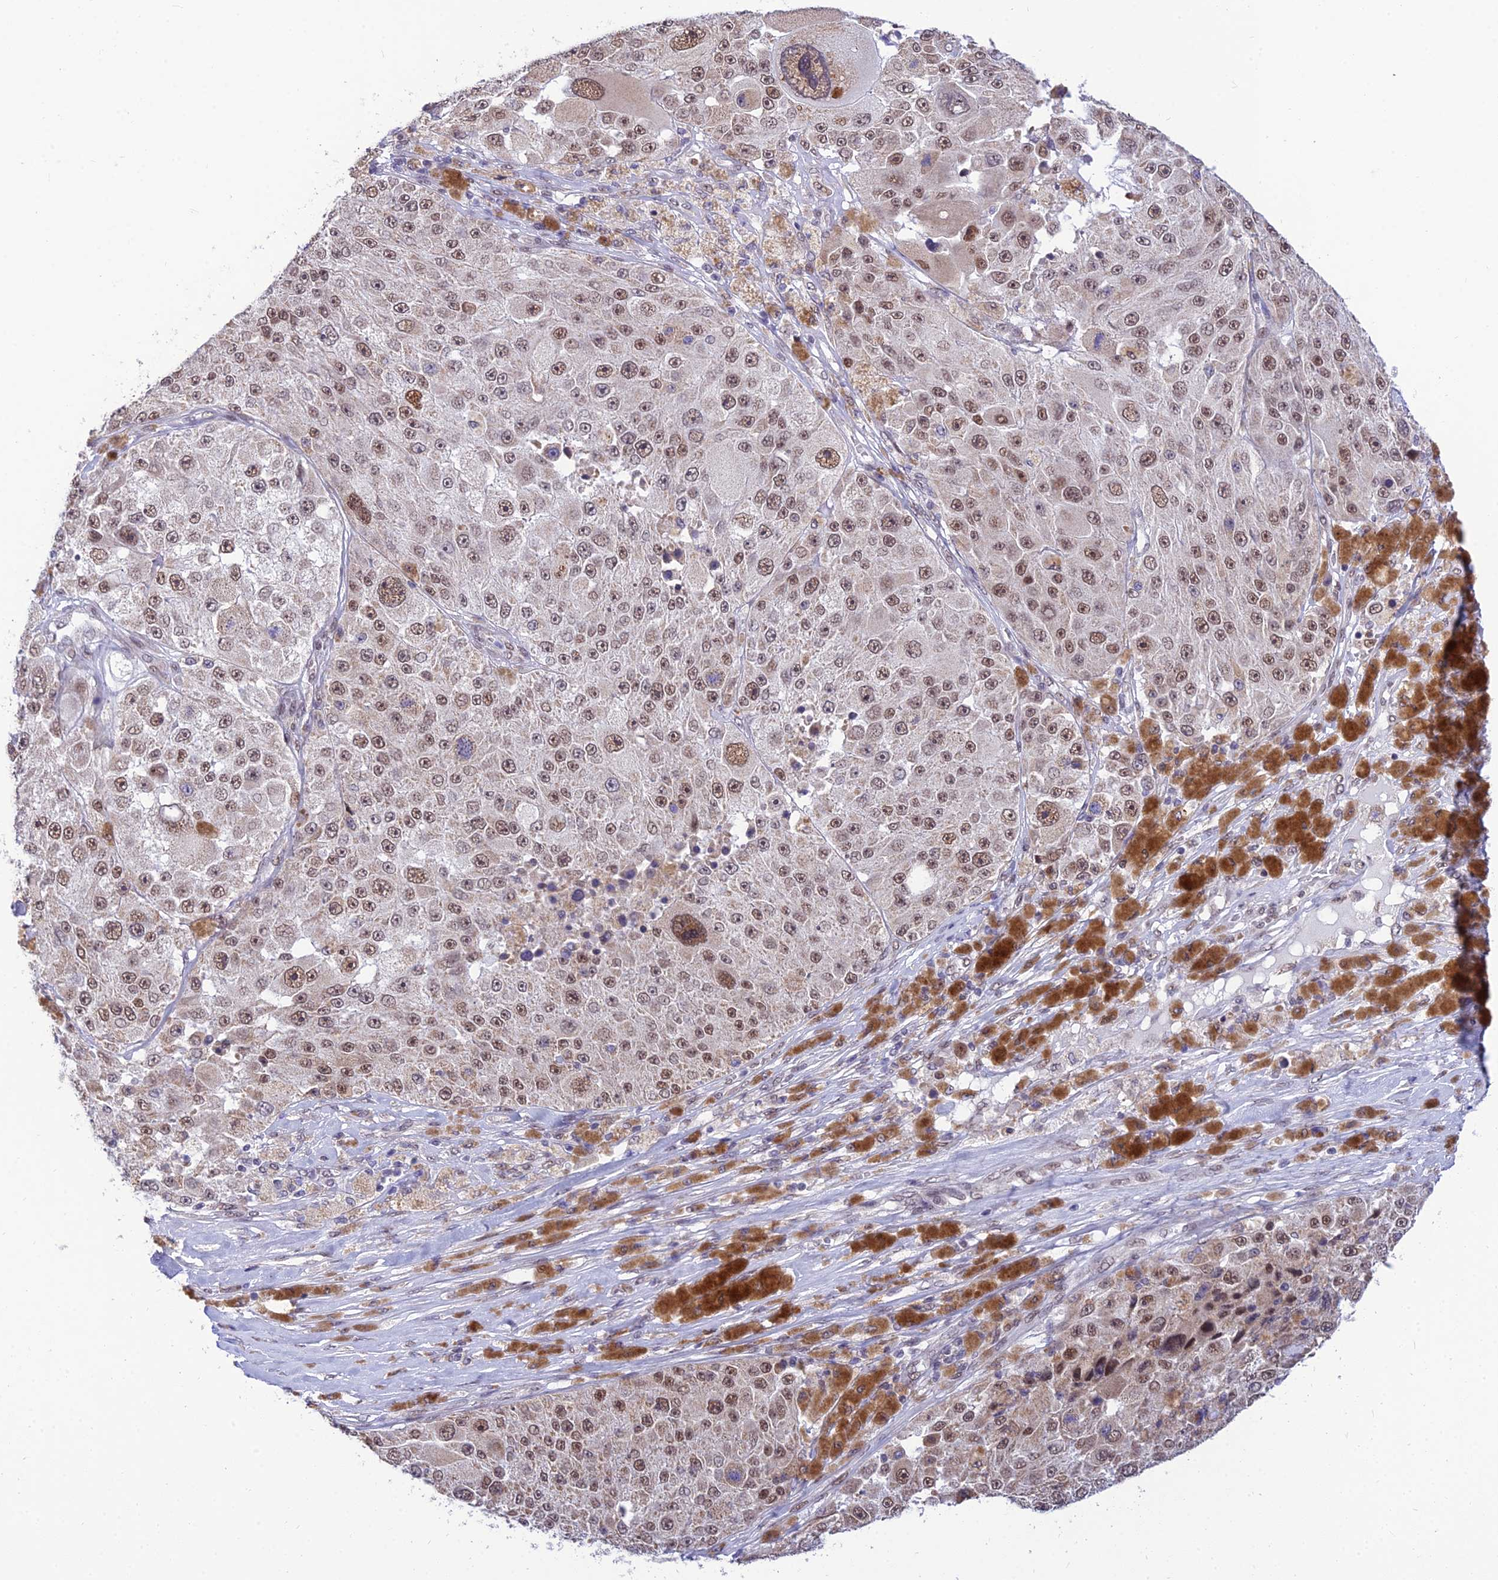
{"staining": {"intensity": "moderate", "quantity": ">75%", "location": "nuclear"}, "tissue": "melanoma", "cell_type": "Tumor cells", "image_type": "cancer", "snomed": [{"axis": "morphology", "description": "Malignant melanoma, Metastatic site"}, {"axis": "topography", "description": "Lymph node"}], "caption": "Immunohistochemistry (DAB) staining of malignant melanoma (metastatic site) shows moderate nuclear protein expression in approximately >75% of tumor cells. (DAB (3,3'-diaminobenzidine) = brown stain, brightfield microscopy at high magnification).", "gene": "C2orf49", "patient": {"sex": "male", "age": 62}}